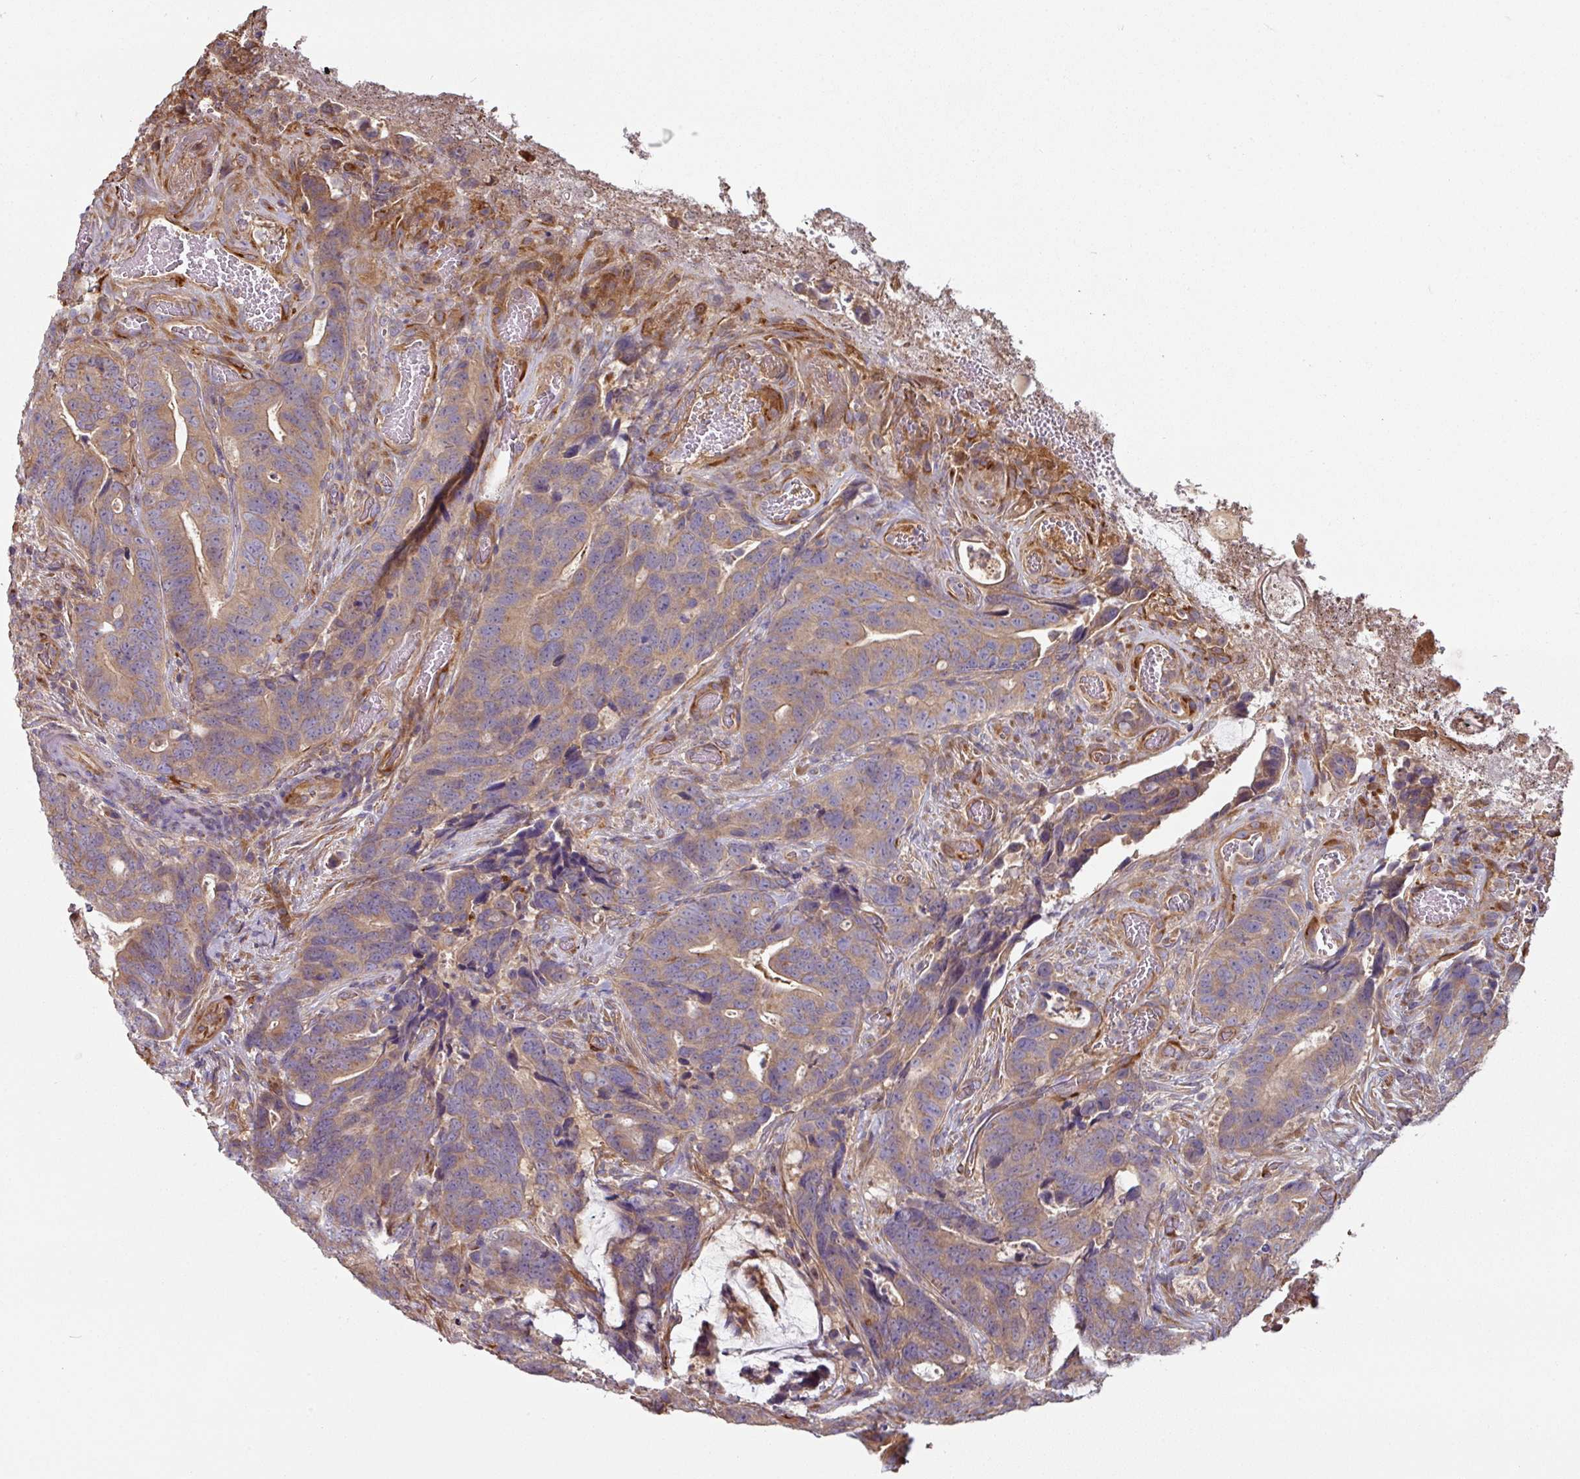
{"staining": {"intensity": "weak", "quantity": ">75%", "location": "cytoplasmic/membranous"}, "tissue": "colorectal cancer", "cell_type": "Tumor cells", "image_type": "cancer", "snomed": [{"axis": "morphology", "description": "Adenocarcinoma, NOS"}, {"axis": "topography", "description": "Colon"}], "caption": "A low amount of weak cytoplasmic/membranous staining is appreciated in about >75% of tumor cells in colorectal adenocarcinoma tissue.", "gene": "SIK1", "patient": {"sex": "female", "age": 82}}